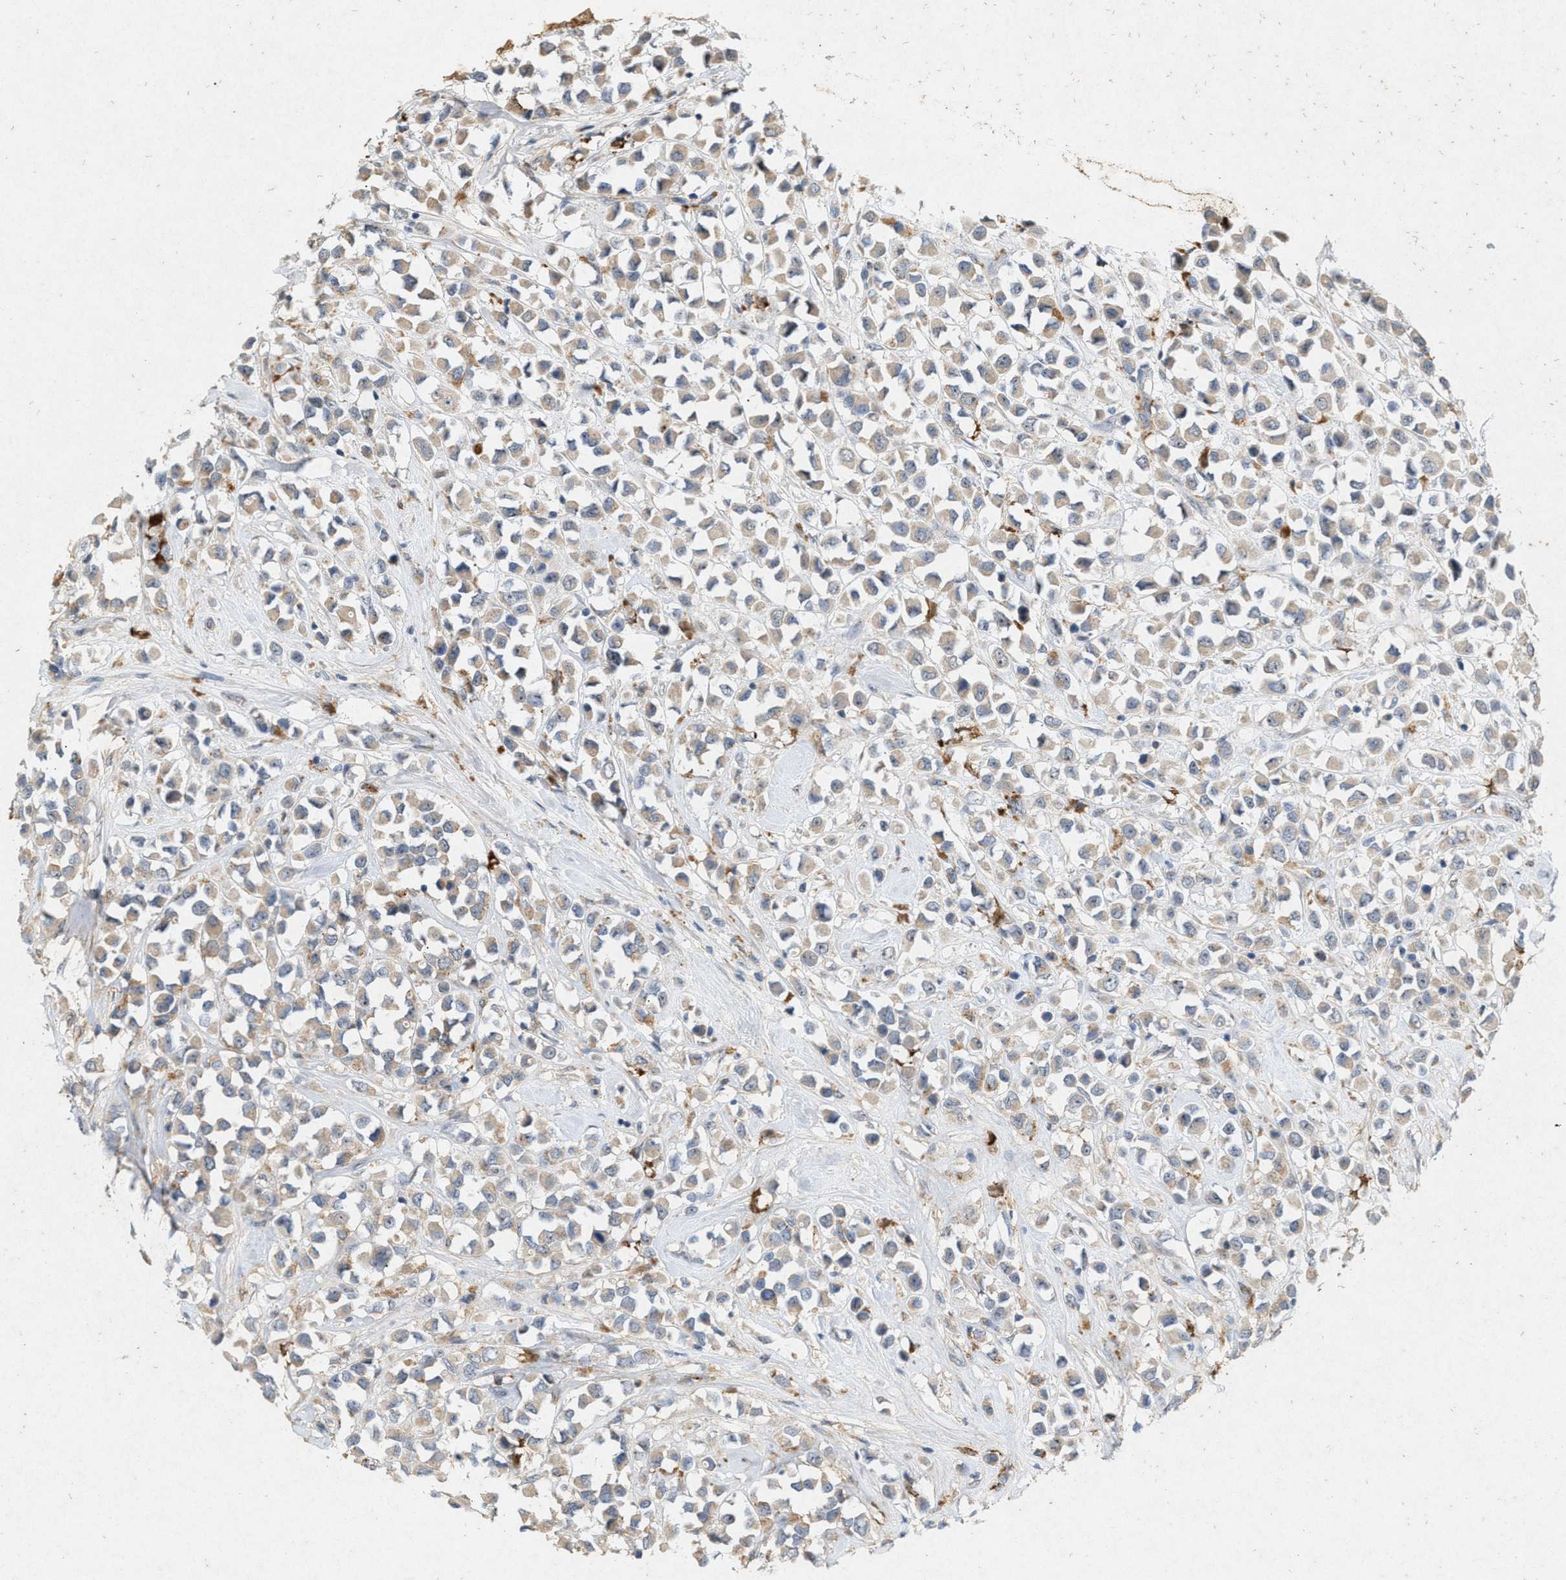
{"staining": {"intensity": "weak", "quantity": "25%-75%", "location": "cytoplasmic/membranous"}, "tissue": "breast cancer", "cell_type": "Tumor cells", "image_type": "cancer", "snomed": [{"axis": "morphology", "description": "Duct carcinoma"}, {"axis": "topography", "description": "Breast"}], "caption": "IHC photomicrograph of human breast cancer (invasive ductal carcinoma) stained for a protein (brown), which reveals low levels of weak cytoplasmic/membranous positivity in about 25%-75% of tumor cells.", "gene": "DCAF7", "patient": {"sex": "female", "age": 61}}